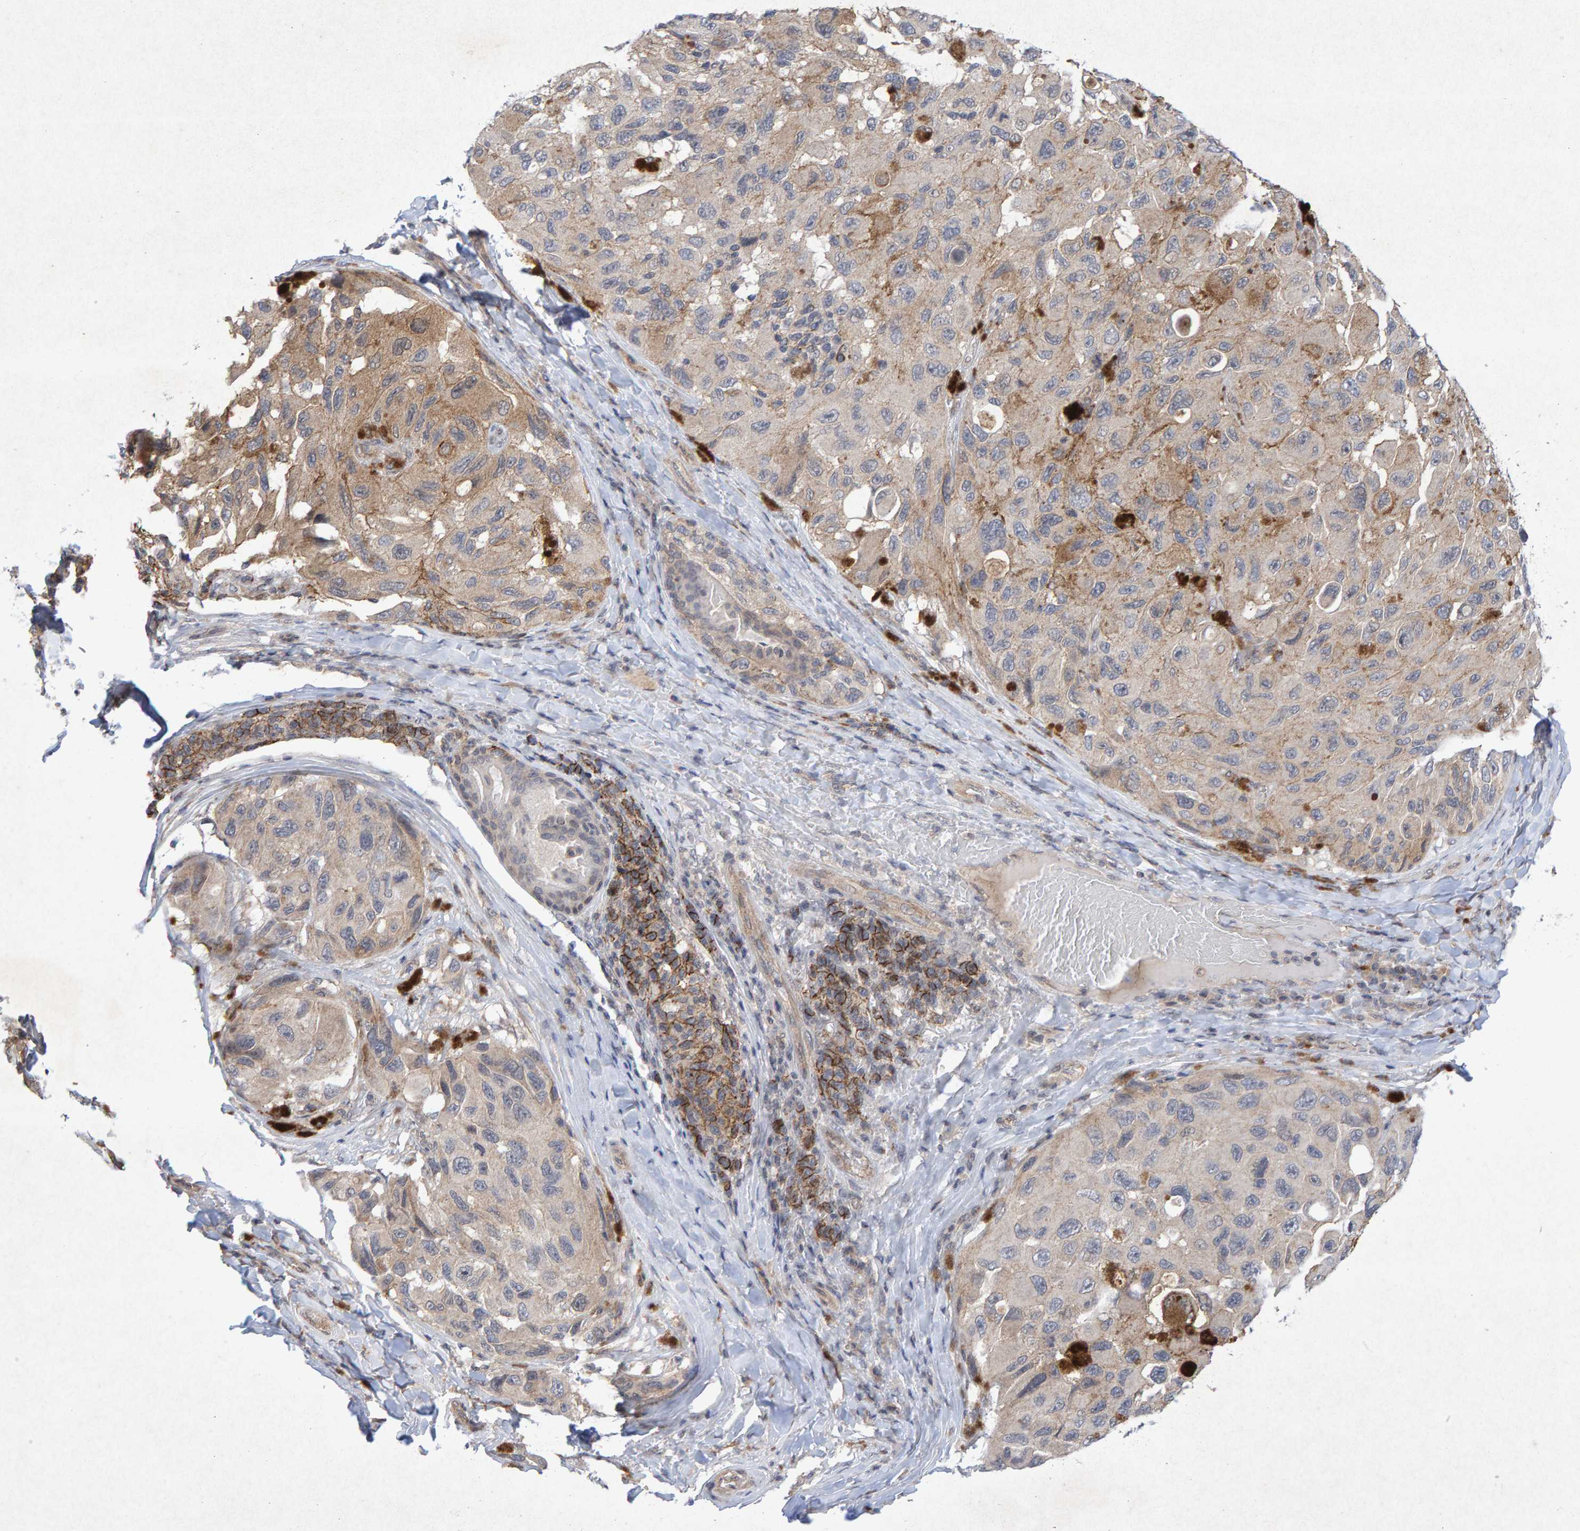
{"staining": {"intensity": "weak", "quantity": "<25%", "location": "cytoplasmic/membranous"}, "tissue": "melanoma", "cell_type": "Tumor cells", "image_type": "cancer", "snomed": [{"axis": "morphology", "description": "Malignant melanoma, NOS"}, {"axis": "topography", "description": "Skin"}], "caption": "Melanoma stained for a protein using immunohistochemistry (IHC) displays no staining tumor cells.", "gene": "CDH2", "patient": {"sex": "female", "age": 73}}